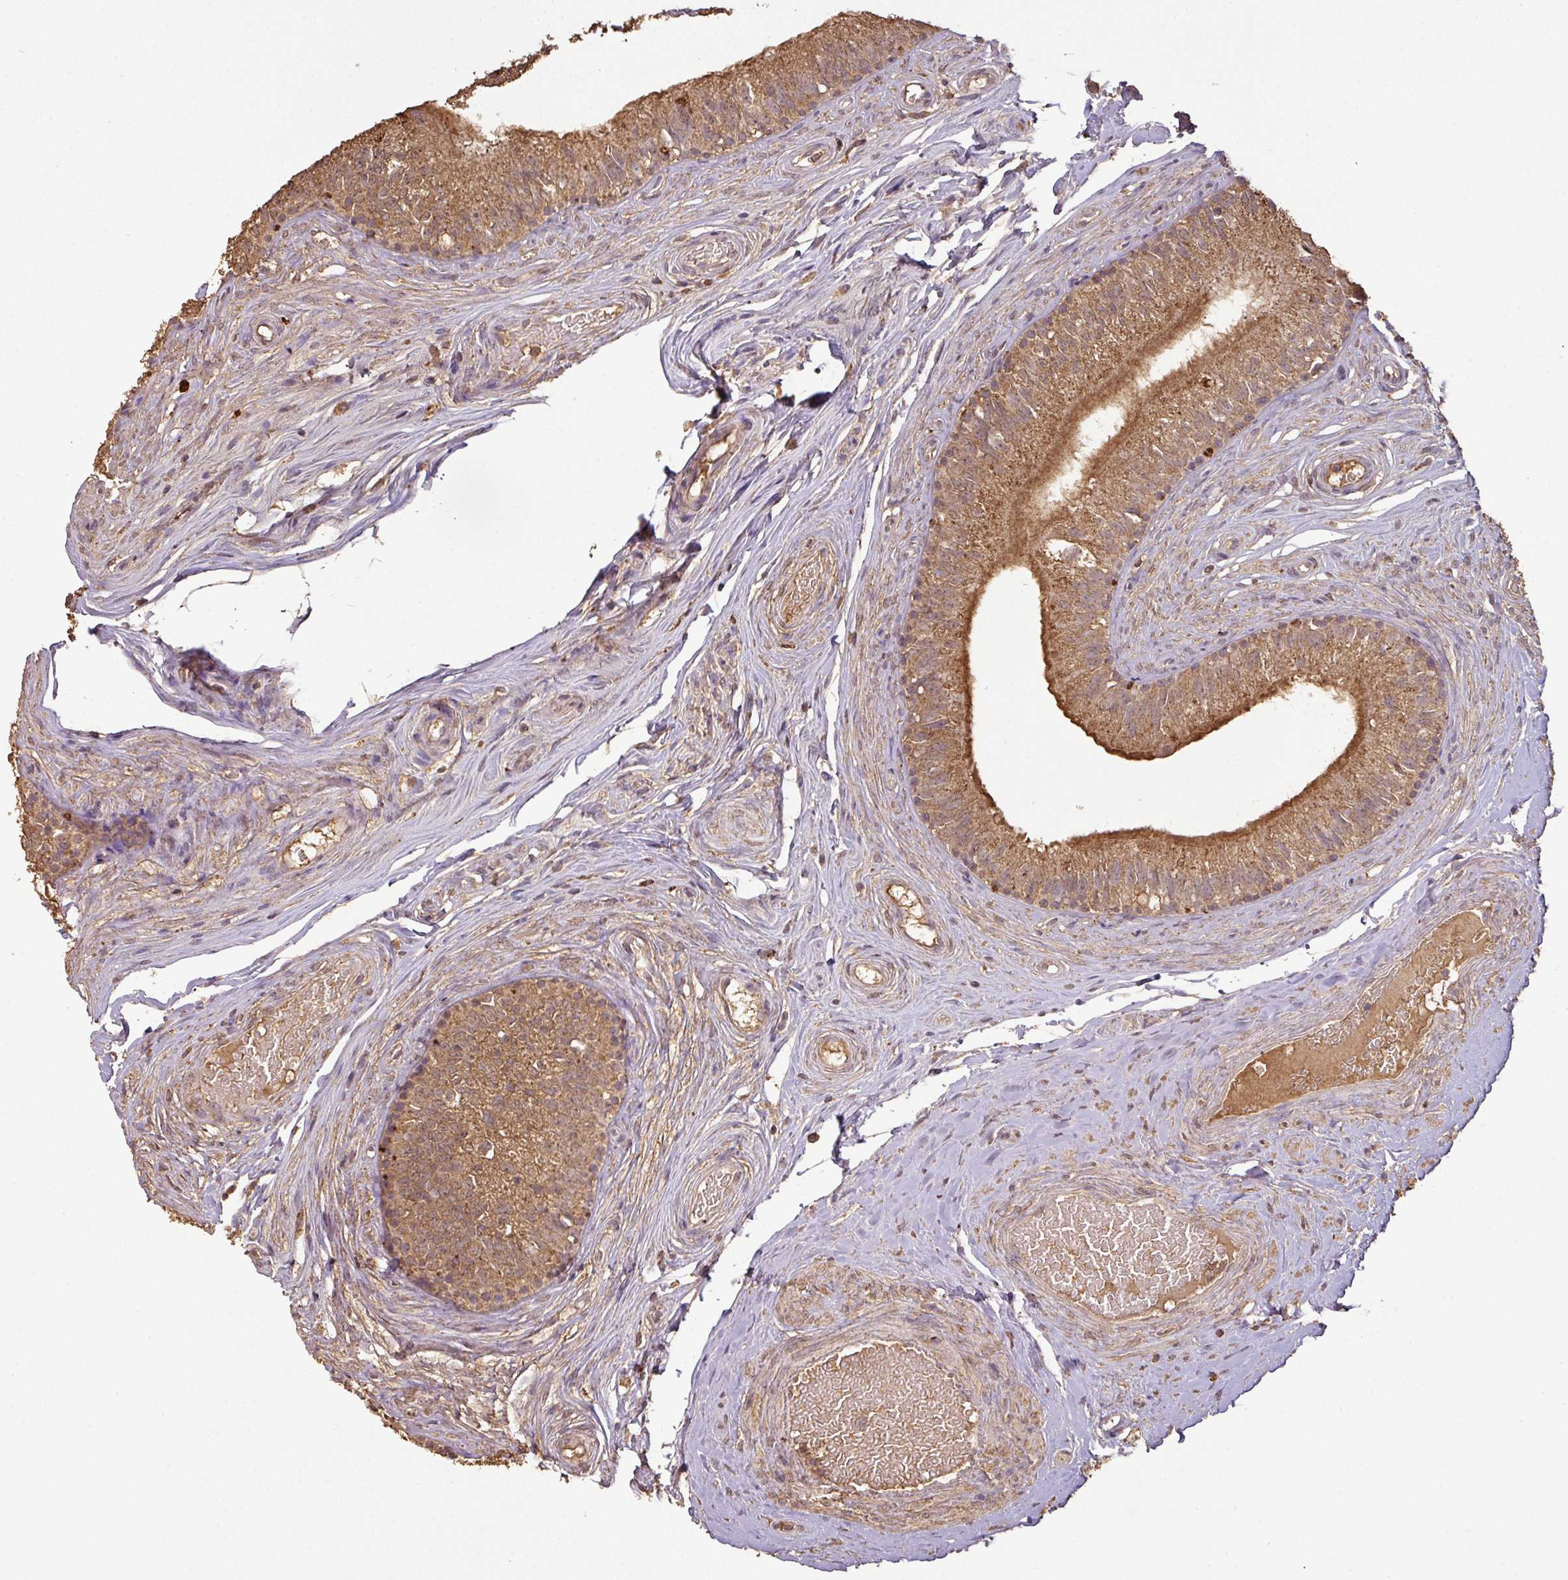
{"staining": {"intensity": "moderate", "quantity": ">75%", "location": "cytoplasmic/membranous"}, "tissue": "epididymis", "cell_type": "Glandular cells", "image_type": "normal", "snomed": [{"axis": "morphology", "description": "Normal tissue, NOS"}, {"axis": "morphology", "description": "Seminoma, NOS"}, {"axis": "topography", "description": "Testis"}, {"axis": "topography", "description": "Epididymis"}], "caption": "Glandular cells display medium levels of moderate cytoplasmic/membranous positivity in approximately >75% of cells in unremarkable human epididymis. The staining was performed using DAB, with brown indicating positive protein expression. Nuclei are stained blue with hematoxylin.", "gene": "ATAT1", "patient": {"sex": "male", "age": 45}}